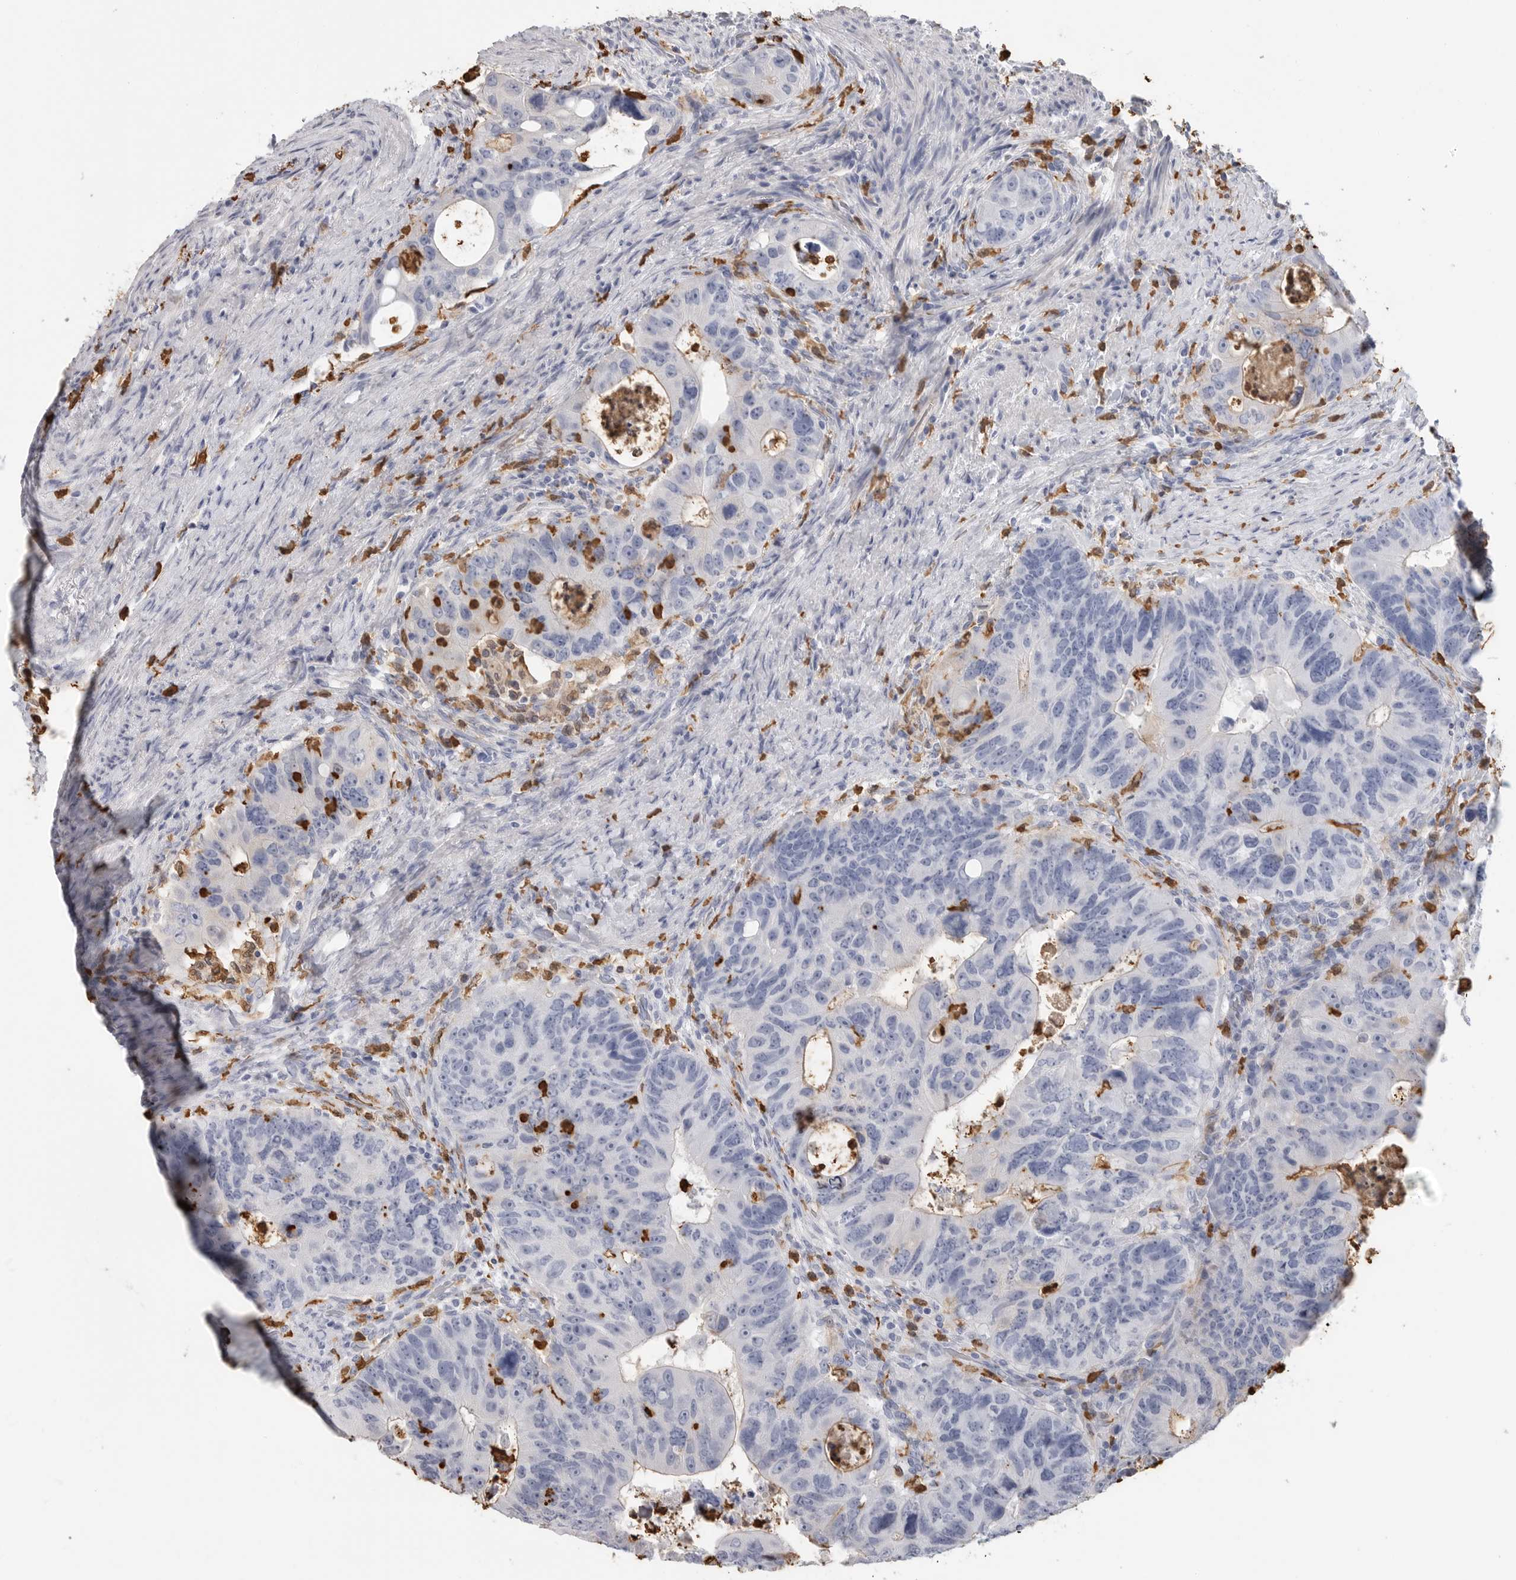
{"staining": {"intensity": "negative", "quantity": "none", "location": "none"}, "tissue": "colorectal cancer", "cell_type": "Tumor cells", "image_type": "cancer", "snomed": [{"axis": "morphology", "description": "Adenocarcinoma, NOS"}, {"axis": "topography", "description": "Rectum"}], "caption": "This is a histopathology image of IHC staining of colorectal cancer (adenocarcinoma), which shows no expression in tumor cells.", "gene": "CYB561D1", "patient": {"sex": "male", "age": 59}}